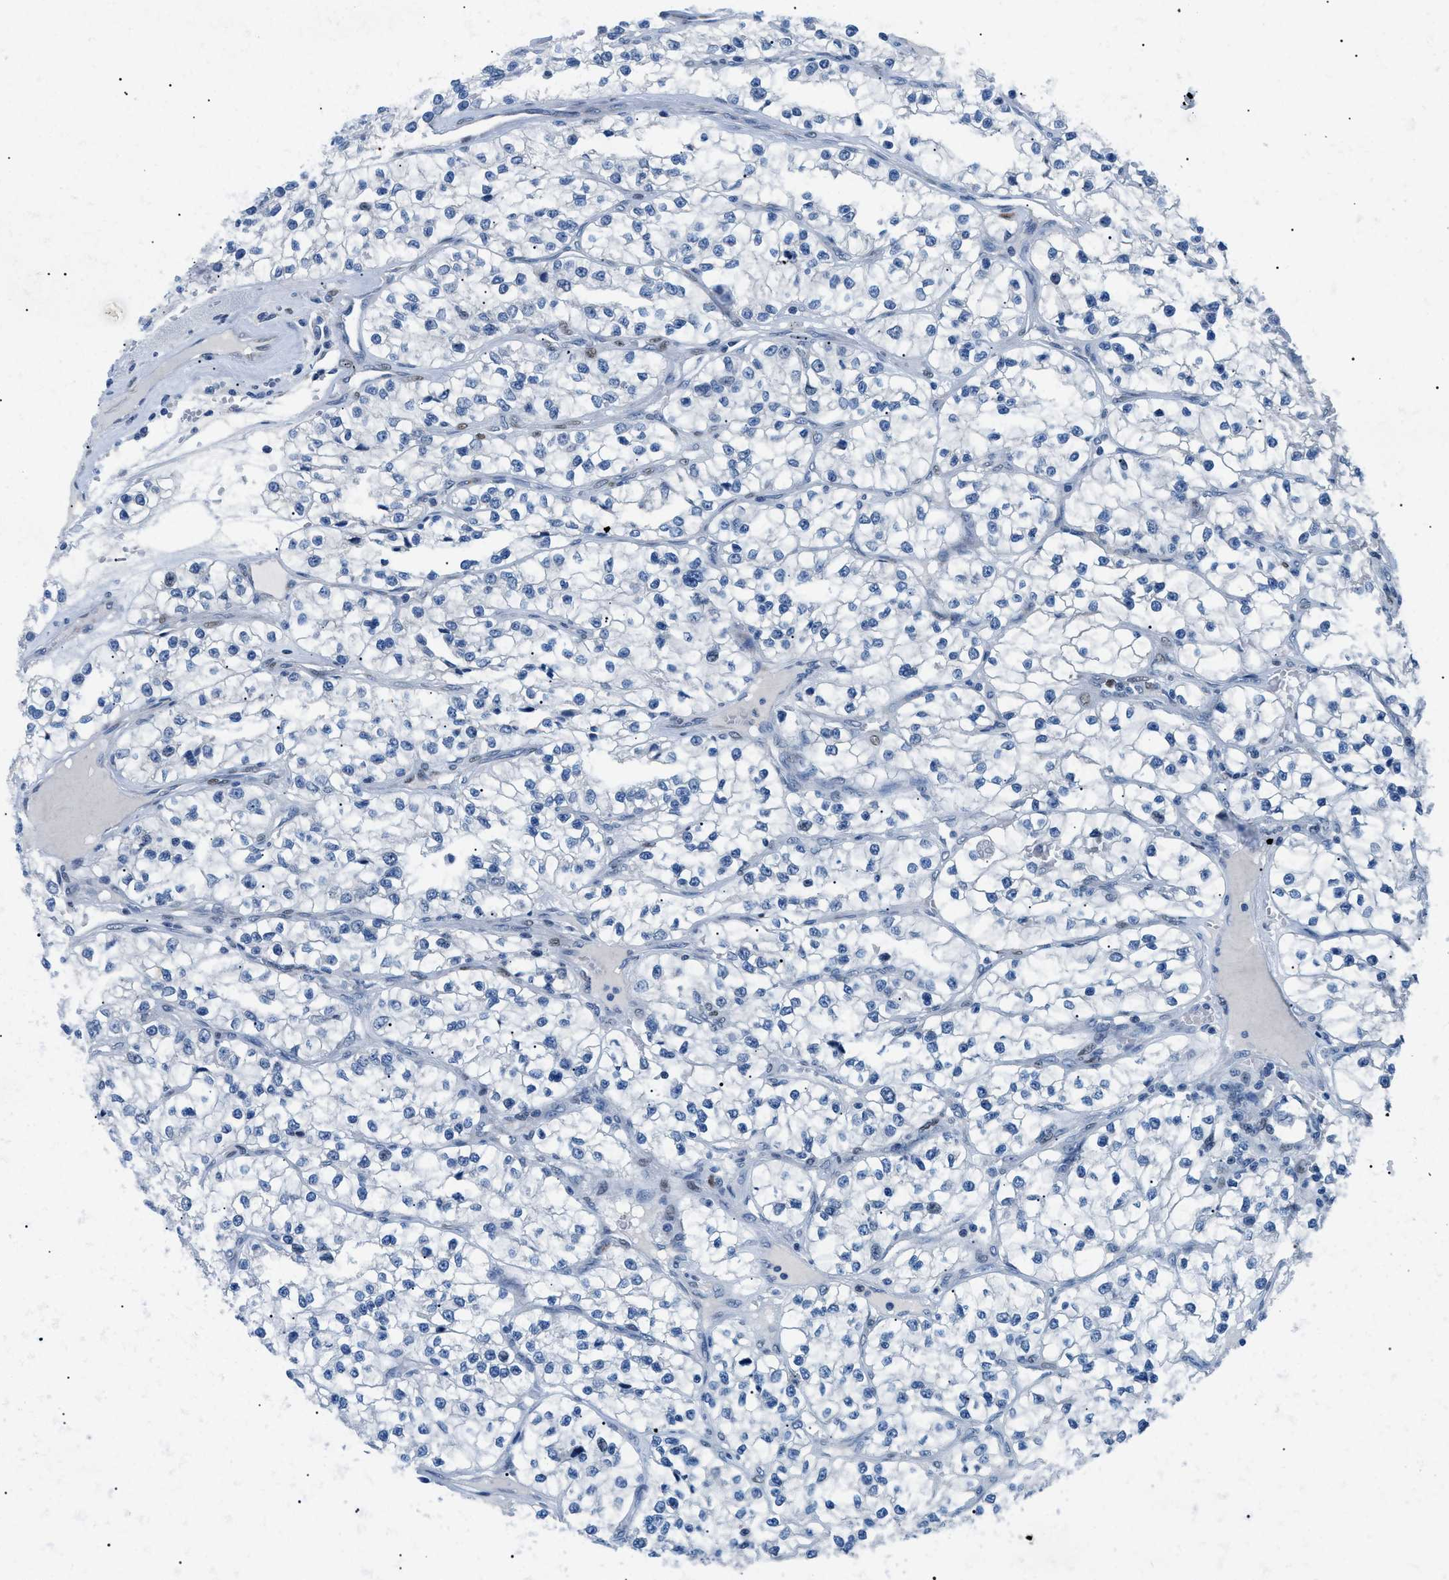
{"staining": {"intensity": "negative", "quantity": "none", "location": "none"}, "tissue": "renal cancer", "cell_type": "Tumor cells", "image_type": "cancer", "snomed": [{"axis": "morphology", "description": "Adenocarcinoma, NOS"}, {"axis": "topography", "description": "Kidney"}], "caption": "DAB immunohistochemical staining of human adenocarcinoma (renal) exhibits no significant expression in tumor cells. (DAB (3,3'-diaminobenzidine) IHC visualized using brightfield microscopy, high magnification).", "gene": "SMARCC1", "patient": {"sex": "female", "age": 57}}